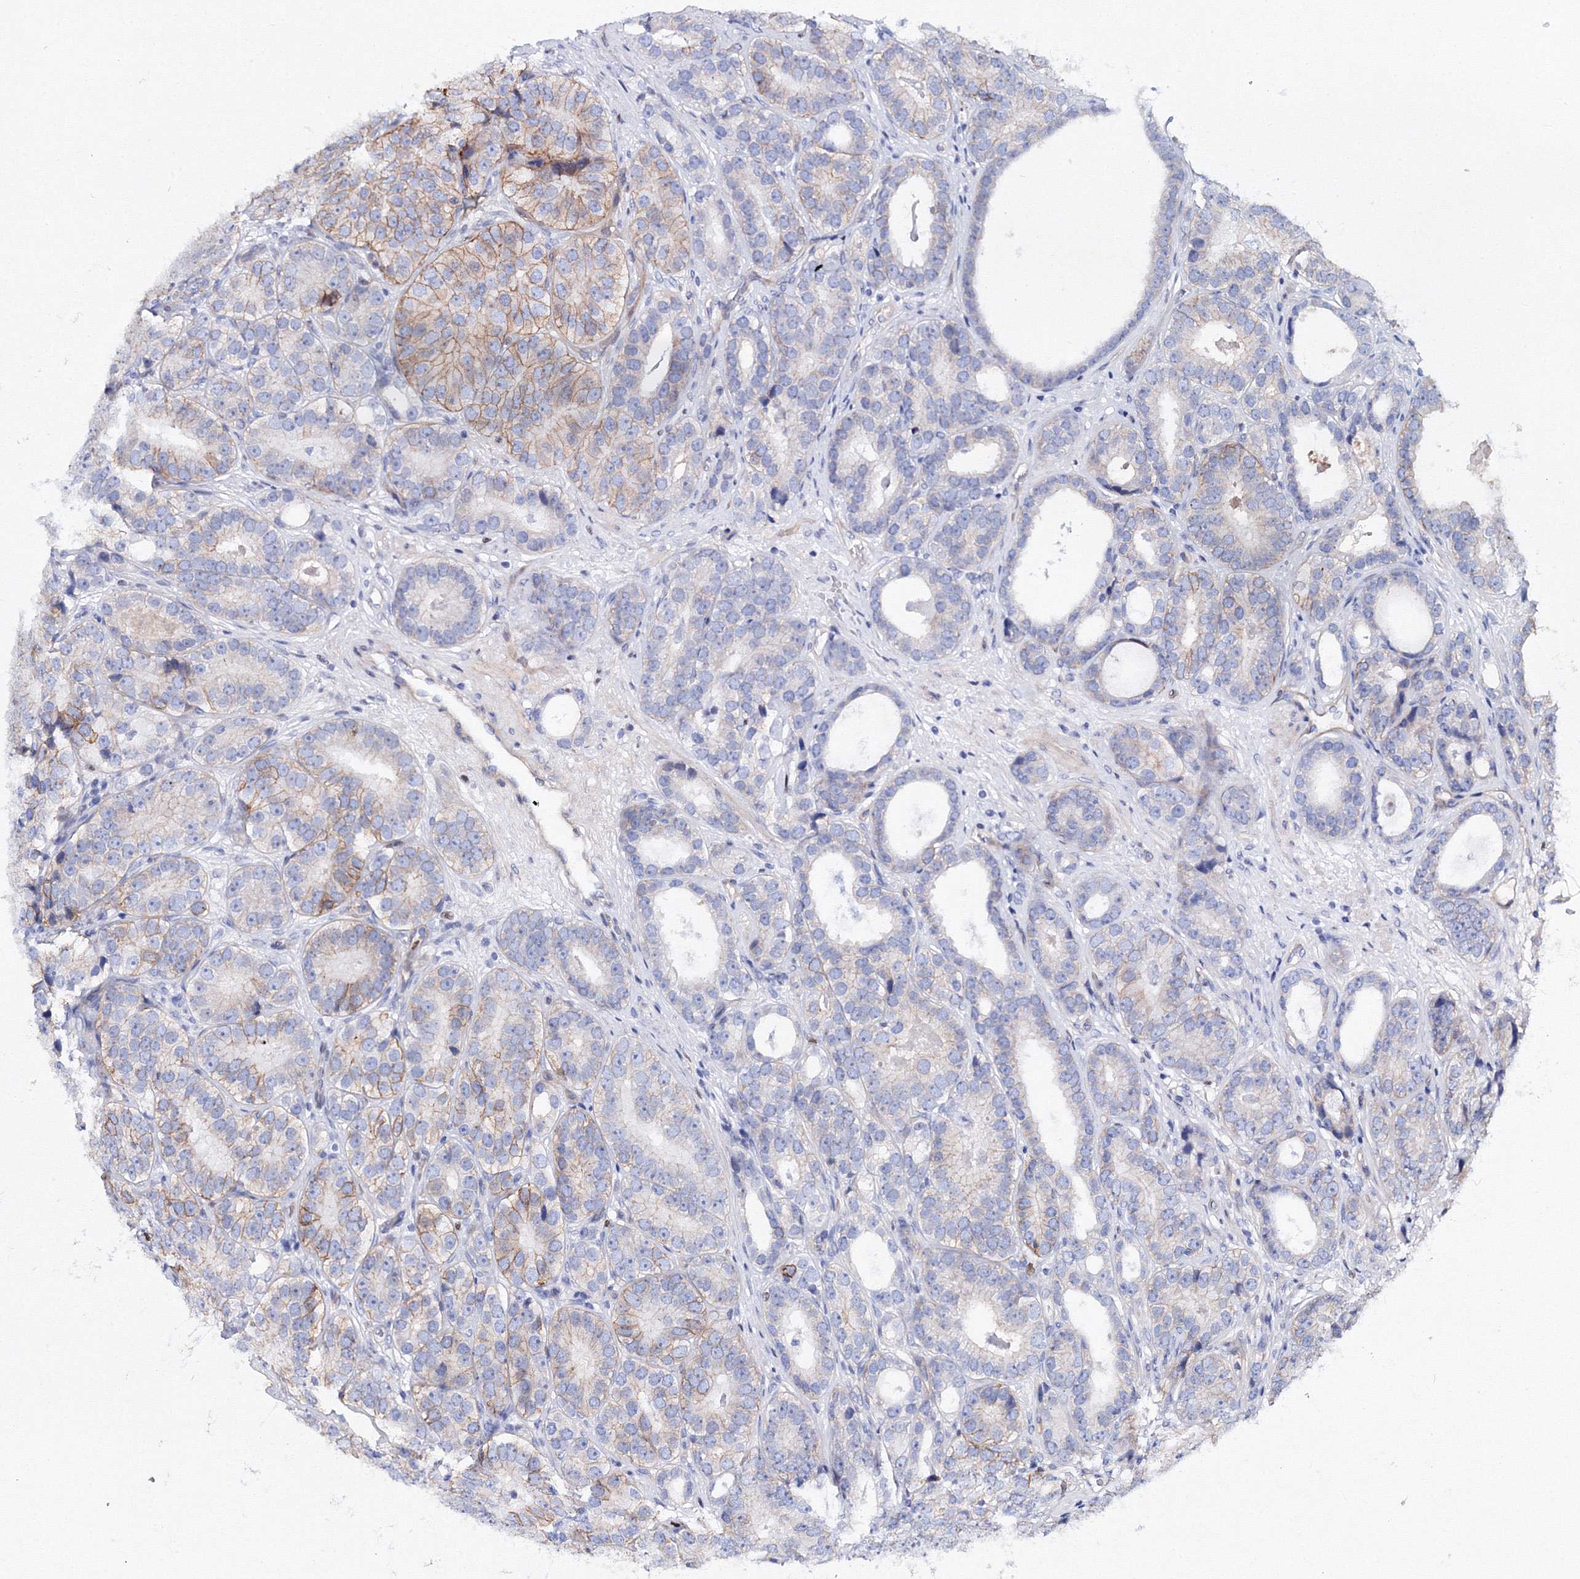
{"staining": {"intensity": "moderate", "quantity": "25%-75%", "location": "cytoplasmic/membranous"}, "tissue": "prostate cancer", "cell_type": "Tumor cells", "image_type": "cancer", "snomed": [{"axis": "morphology", "description": "Adenocarcinoma, High grade"}, {"axis": "topography", "description": "Prostate"}], "caption": "About 25%-75% of tumor cells in human prostate cancer demonstrate moderate cytoplasmic/membranous protein expression as visualized by brown immunohistochemical staining.", "gene": "C11orf52", "patient": {"sex": "male", "age": 56}}